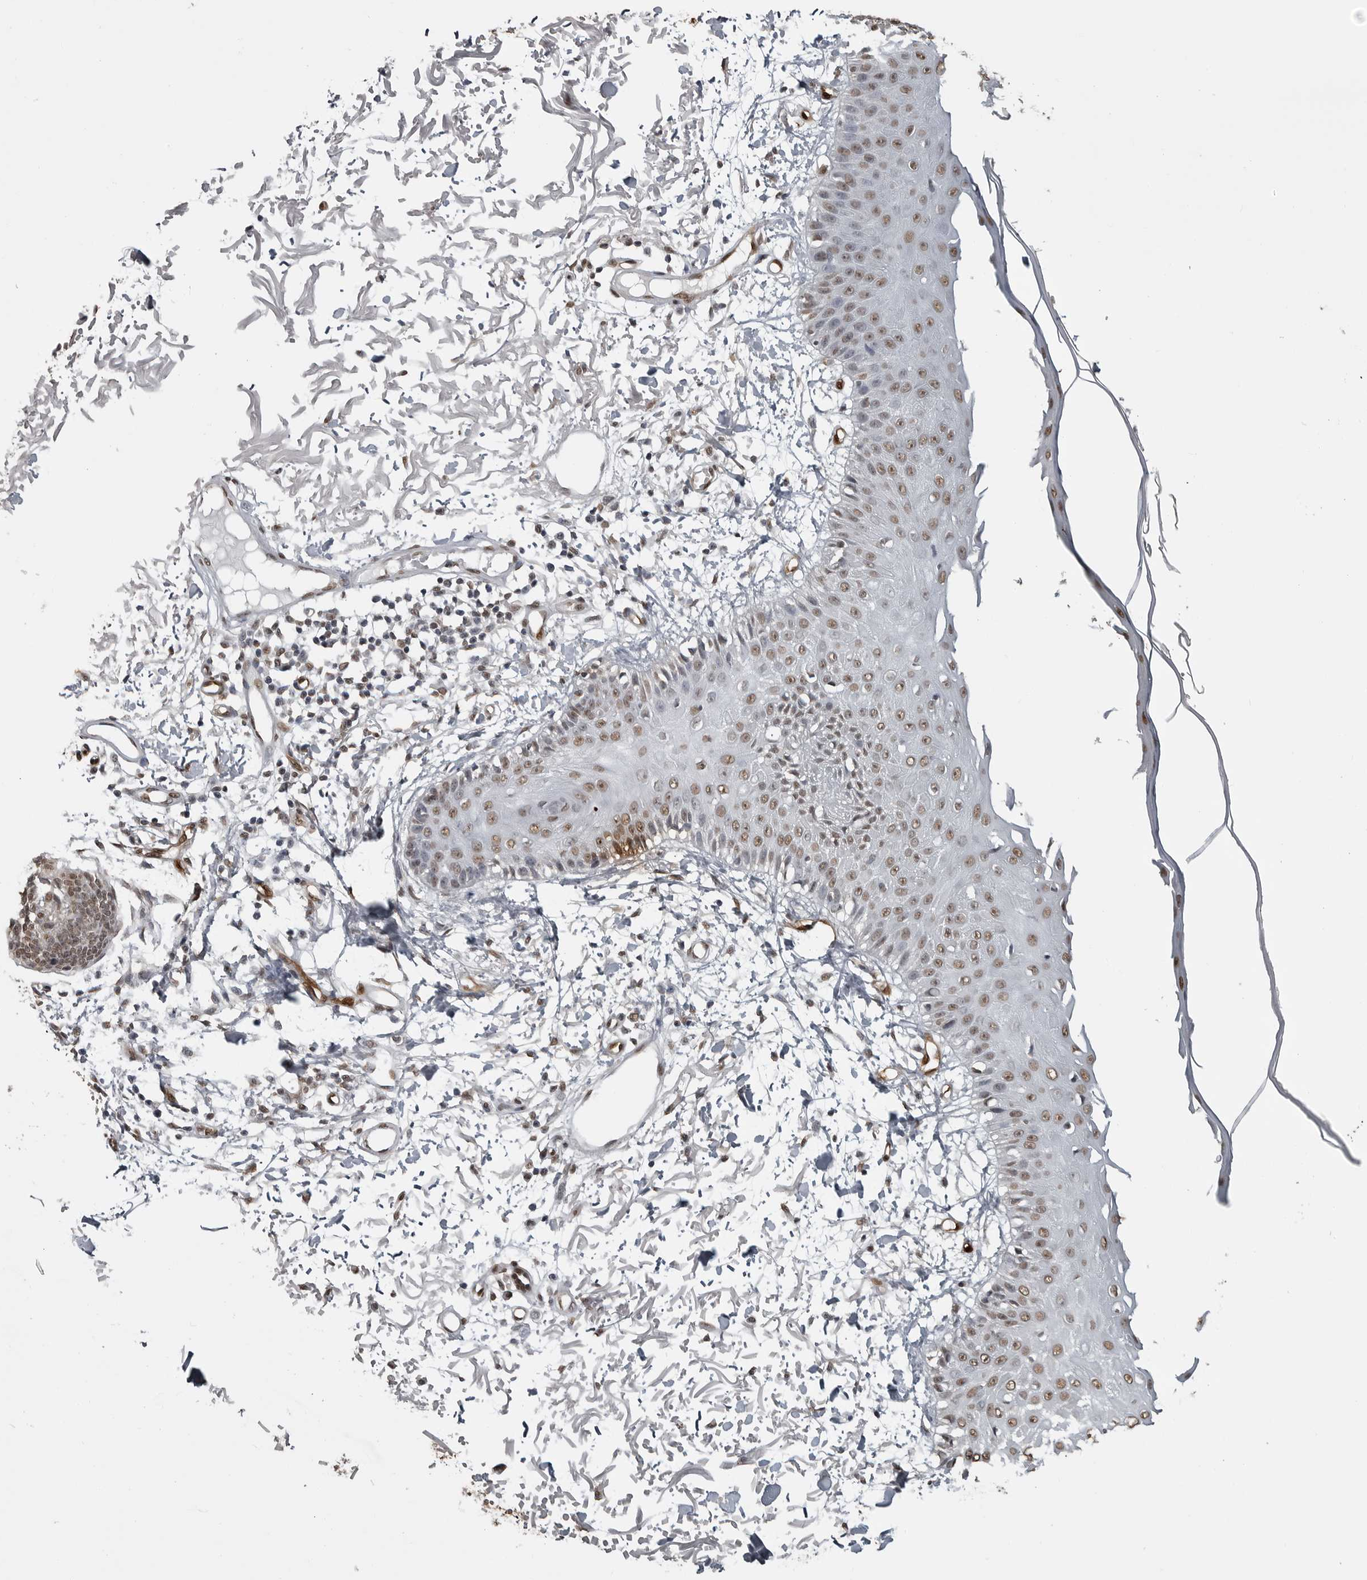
{"staining": {"intensity": "strong", "quantity": ">75%", "location": "nuclear"}, "tissue": "skin", "cell_type": "Fibroblasts", "image_type": "normal", "snomed": [{"axis": "morphology", "description": "Normal tissue, NOS"}, {"axis": "morphology", "description": "Squamous cell carcinoma, NOS"}, {"axis": "topography", "description": "Skin"}, {"axis": "topography", "description": "Peripheral nerve tissue"}], "caption": "Immunohistochemical staining of normal skin demonstrates >75% levels of strong nuclear protein staining in about >75% of fibroblasts. The protein is shown in brown color, while the nuclei are stained blue.", "gene": "SMAD2", "patient": {"sex": "male", "age": 83}}